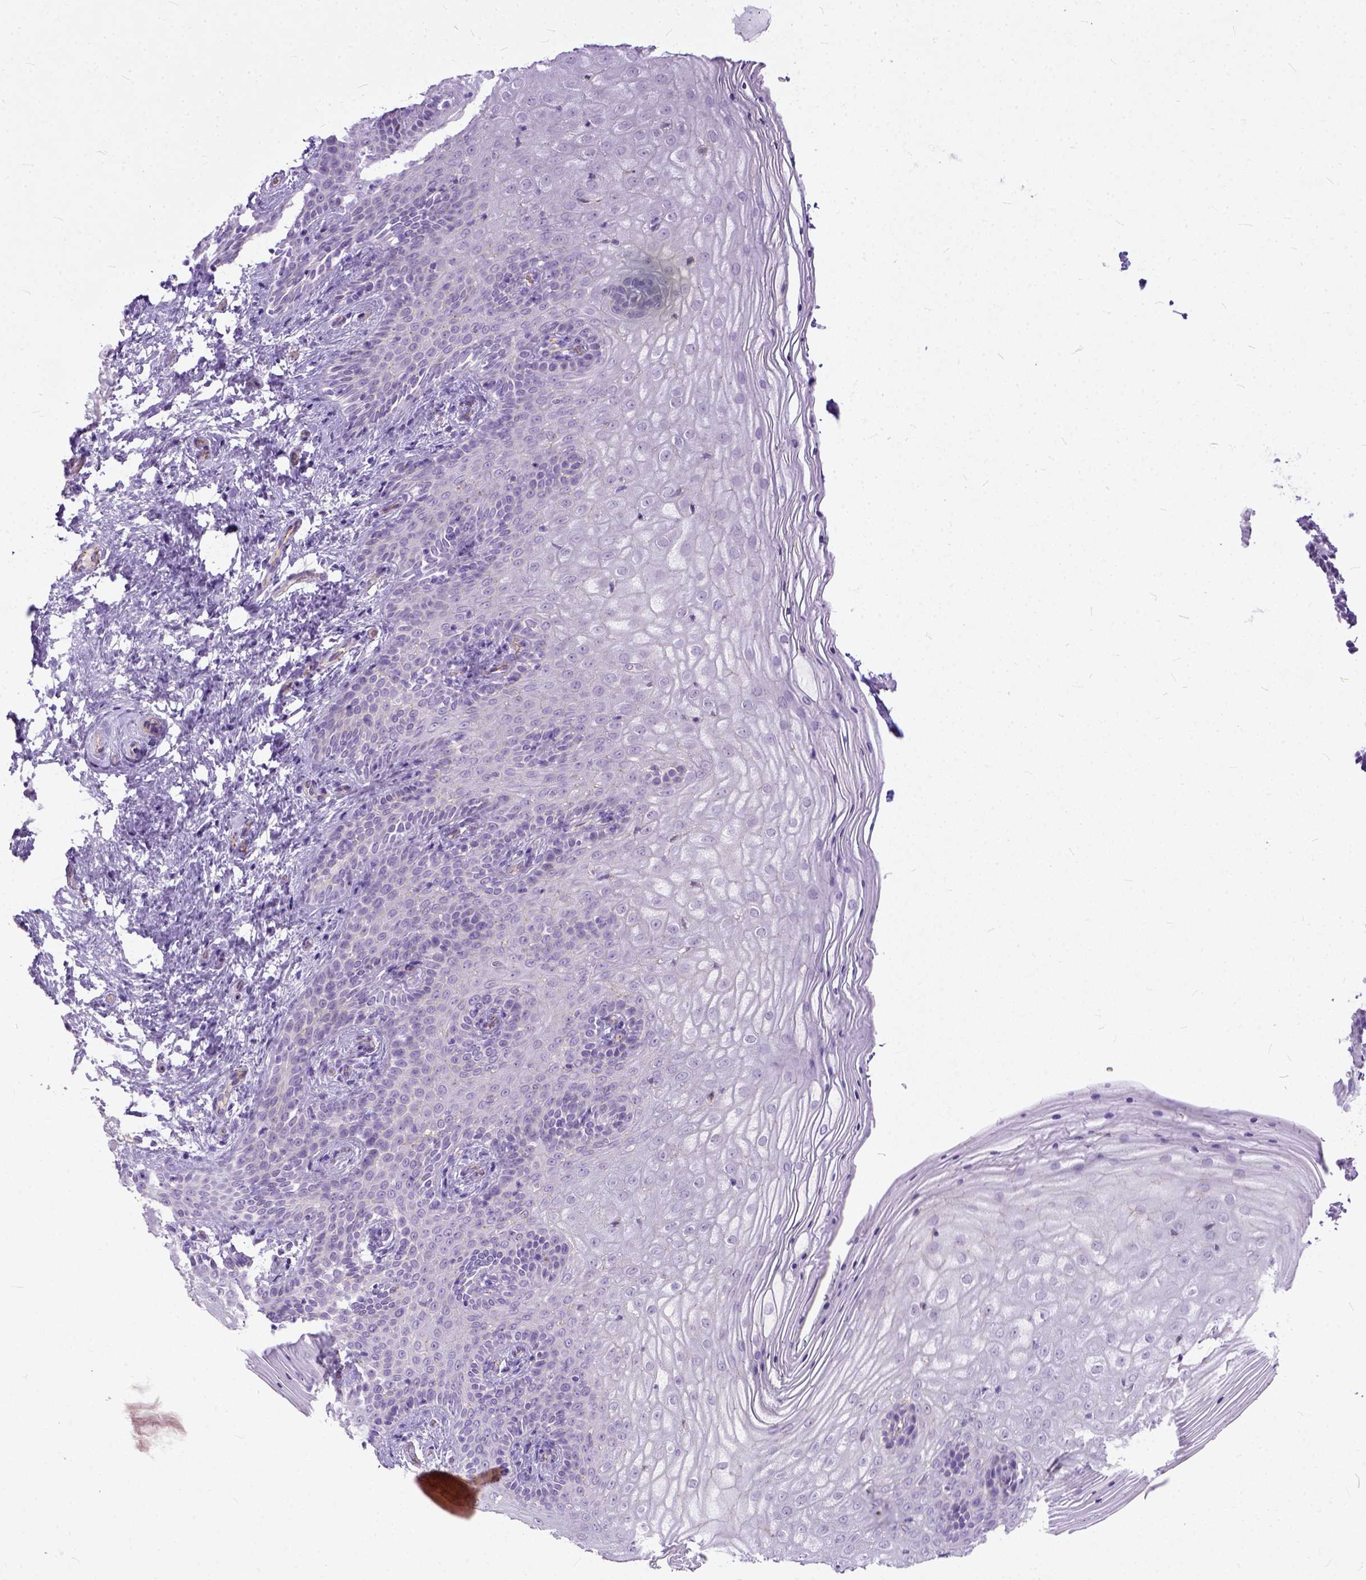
{"staining": {"intensity": "negative", "quantity": "none", "location": "none"}, "tissue": "vagina", "cell_type": "Squamous epithelial cells", "image_type": "normal", "snomed": [{"axis": "morphology", "description": "Normal tissue, NOS"}, {"axis": "topography", "description": "Vagina"}], "caption": "Vagina was stained to show a protein in brown. There is no significant positivity in squamous epithelial cells. (Stains: DAB immunohistochemistry (IHC) with hematoxylin counter stain, Microscopy: brightfield microscopy at high magnification).", "gene": "ADGRF1", "patient": {"sex": "female", "age": 45}}